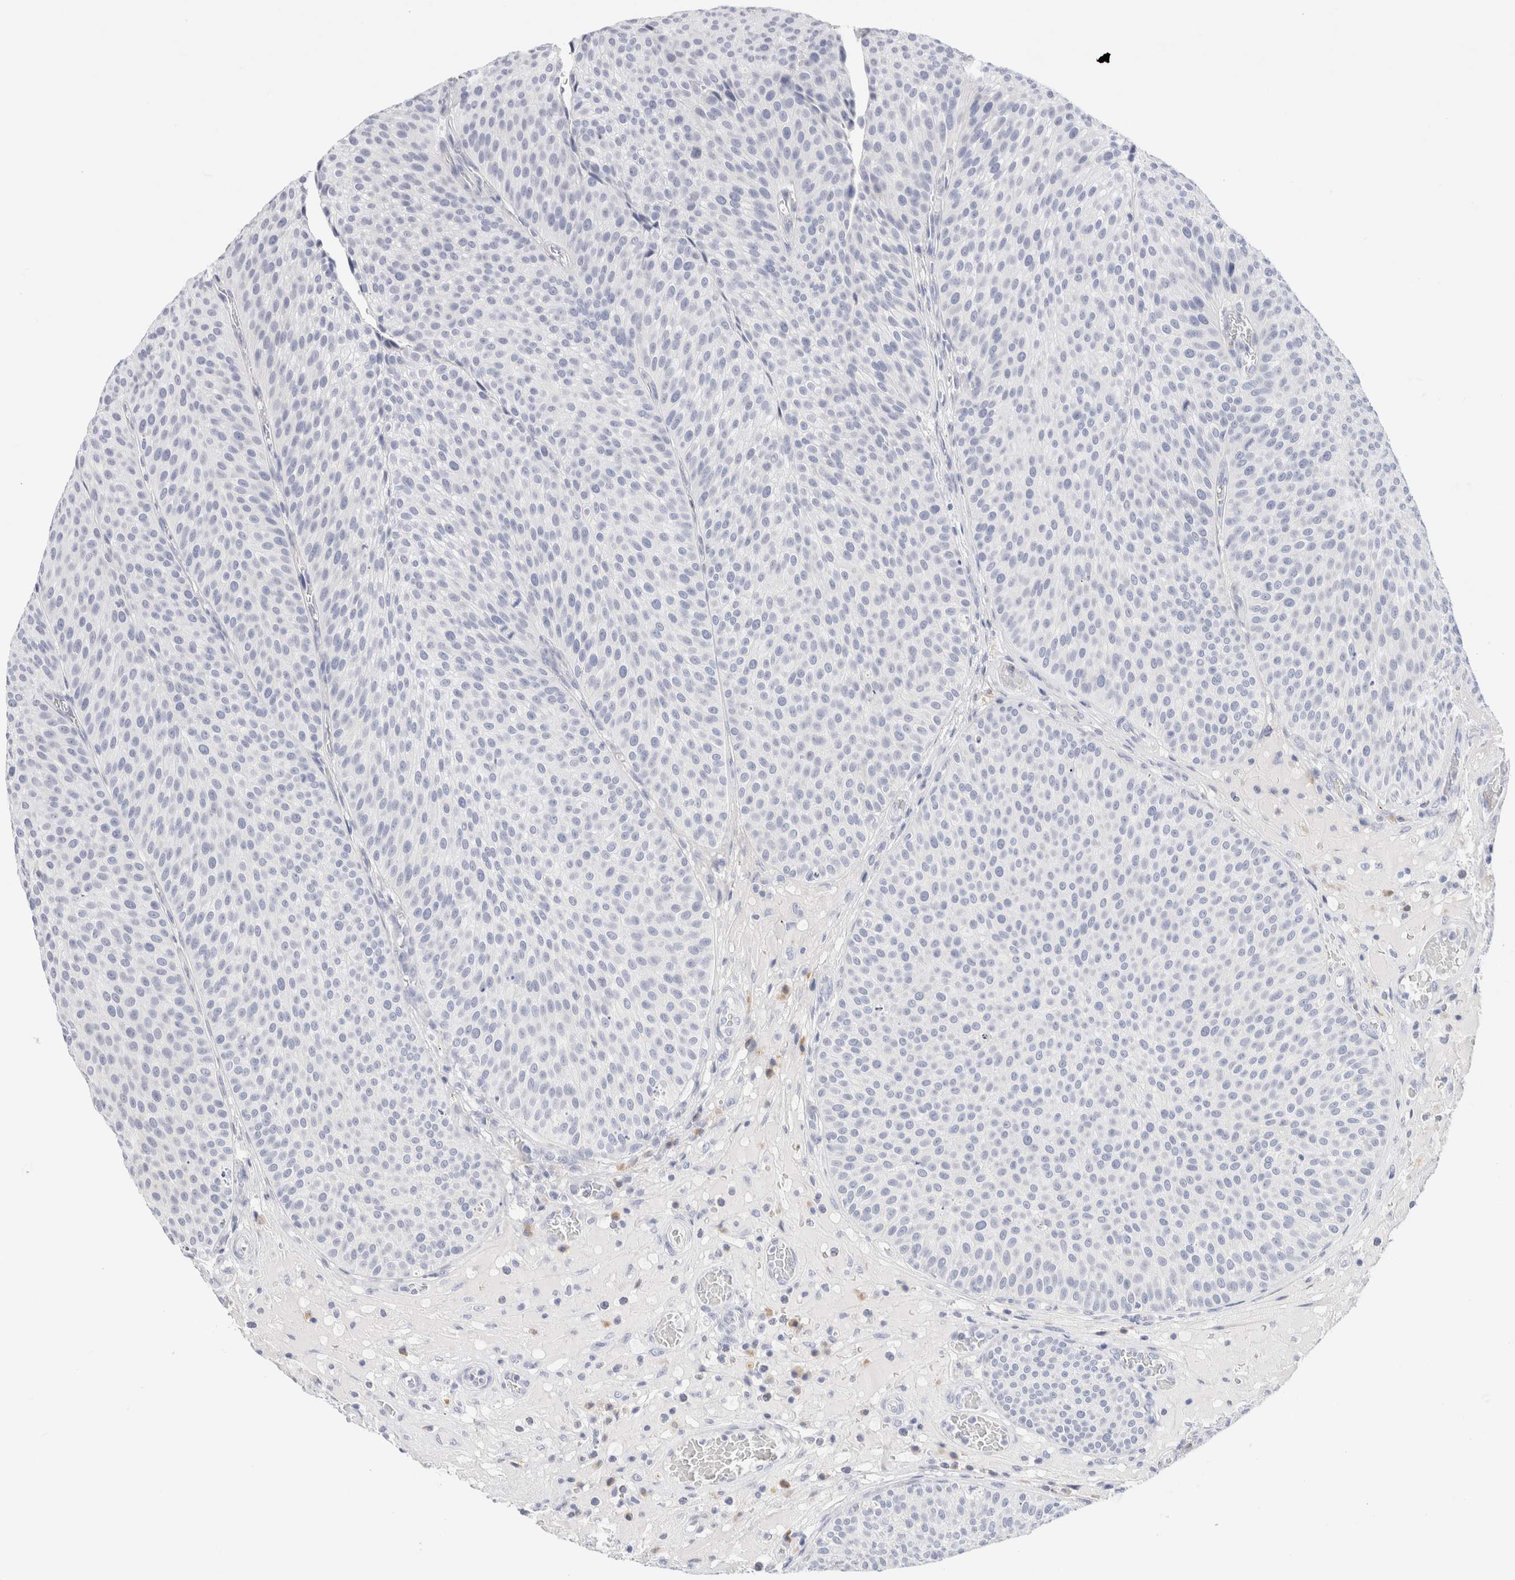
{"staining": {"intensity": "negative", "quantity": "none", "location": "none"}, "tissue": "urothelial cancer", "cell_type": "Tumor cells", "image_type": "cancer", "snomed": [{"axis": "morphology", "description": "Normal tissue, NOS"}, {"axis": "morphology", "description": "Urothelial carcinoma, Low grade"}, {"axis": "topography", "description": "Smooth muscle"}, {"axis": "topography", "description": "Urinary bladder"}], "caption": "Immunohistochemistry micrograph of human urothelial cancer stained for a protein (brown), which demonstrates no positivity in tumor cells.", "gene": "GADD45G", "patient": {"sex": "male", "age": 60}}